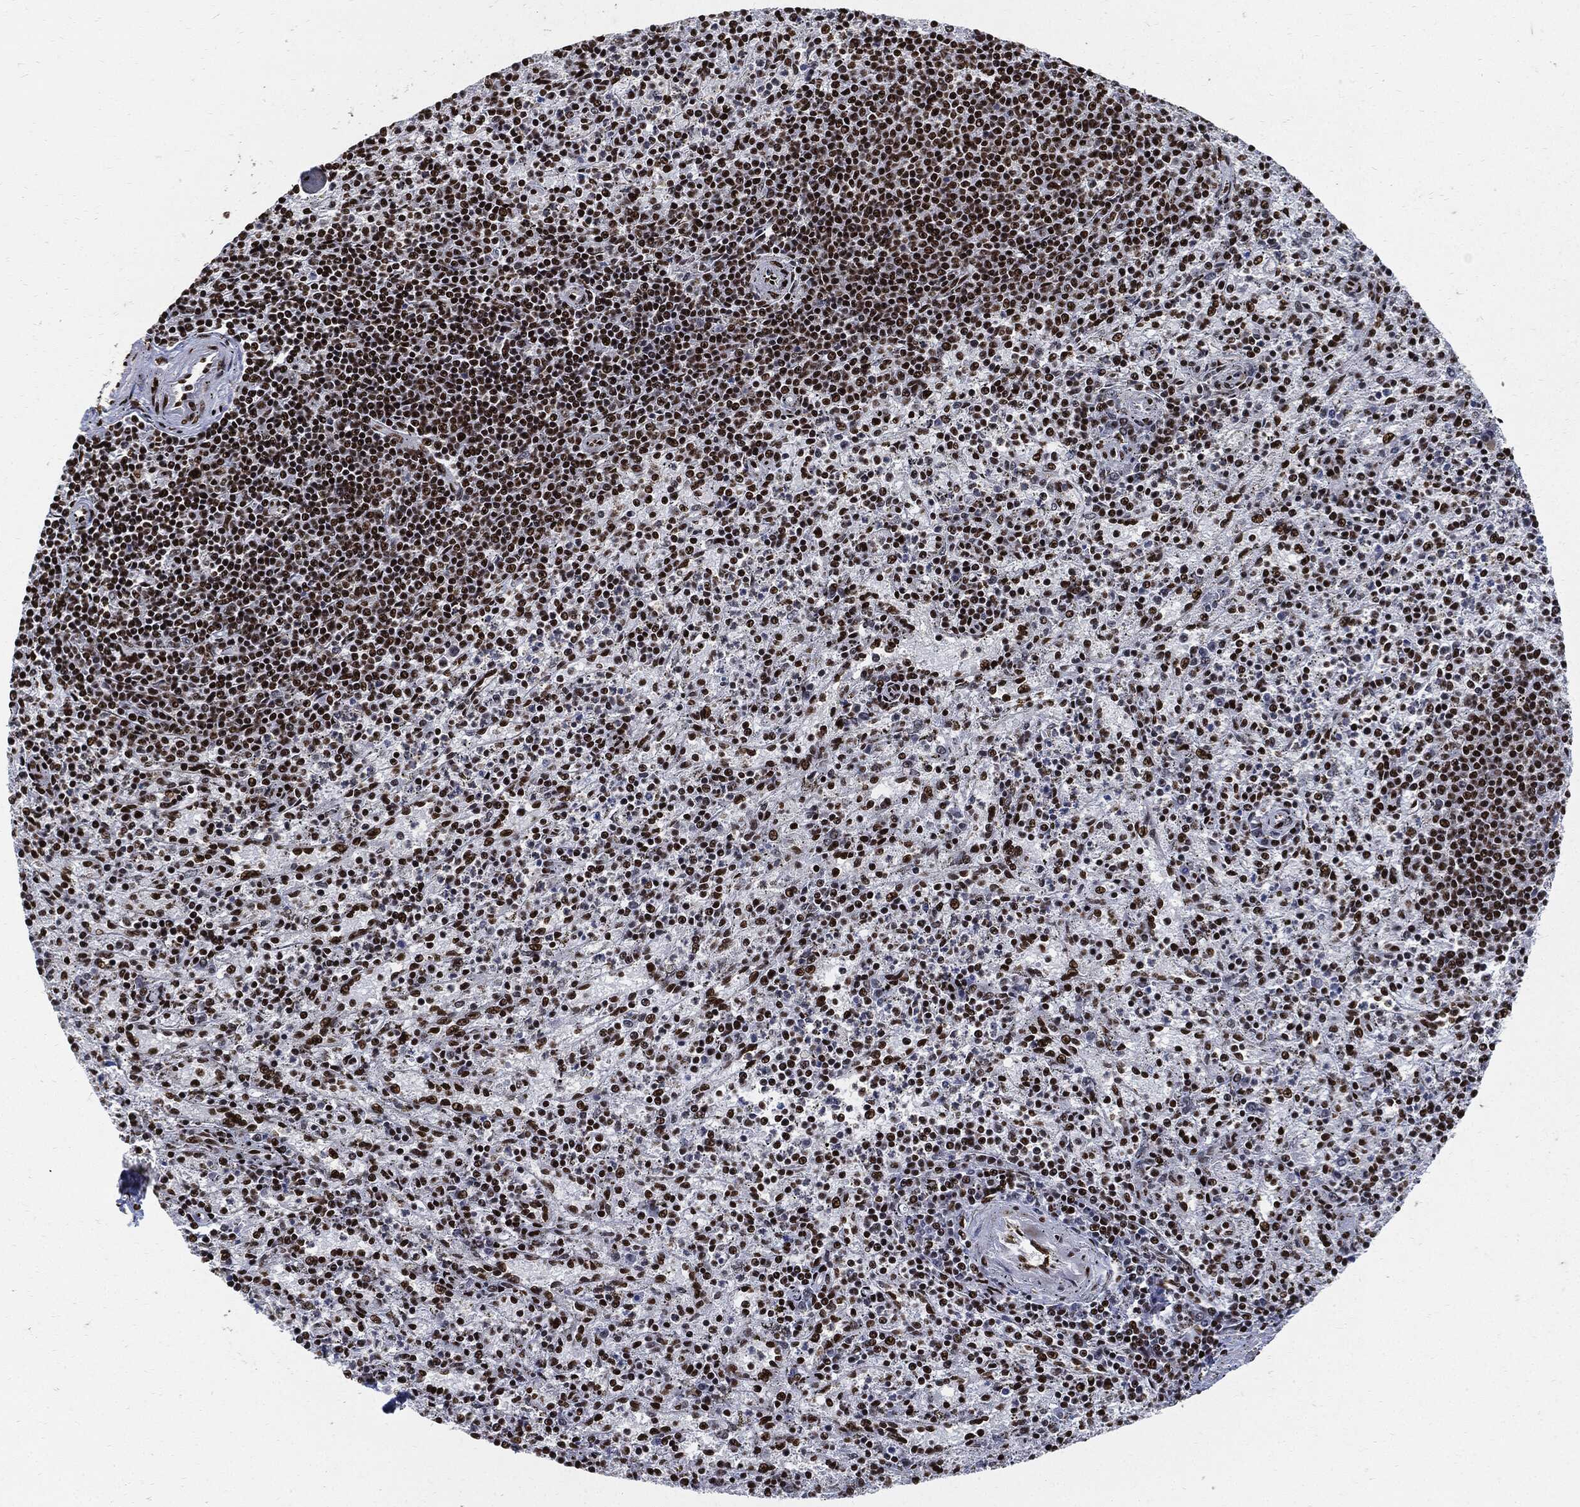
{"staining": {"intensity": "strong", "quantity": ">75%", "location": "nuclear"}, "tissue": "spleen", "cell_type": "Cells in red pulp", "image_type": "normal", "snomed": [{"axis": "morphology", "description": "Normal tissue, NOS"}, {"axis": "topography", "description": "Spleen"}], "caption": "Cells in red pulp reveal high levels of strong nuclear staining in about >75% of cells in benign human spleen.", "gene": "RECQL", "patient": {"sex": "female", "age": 37}}